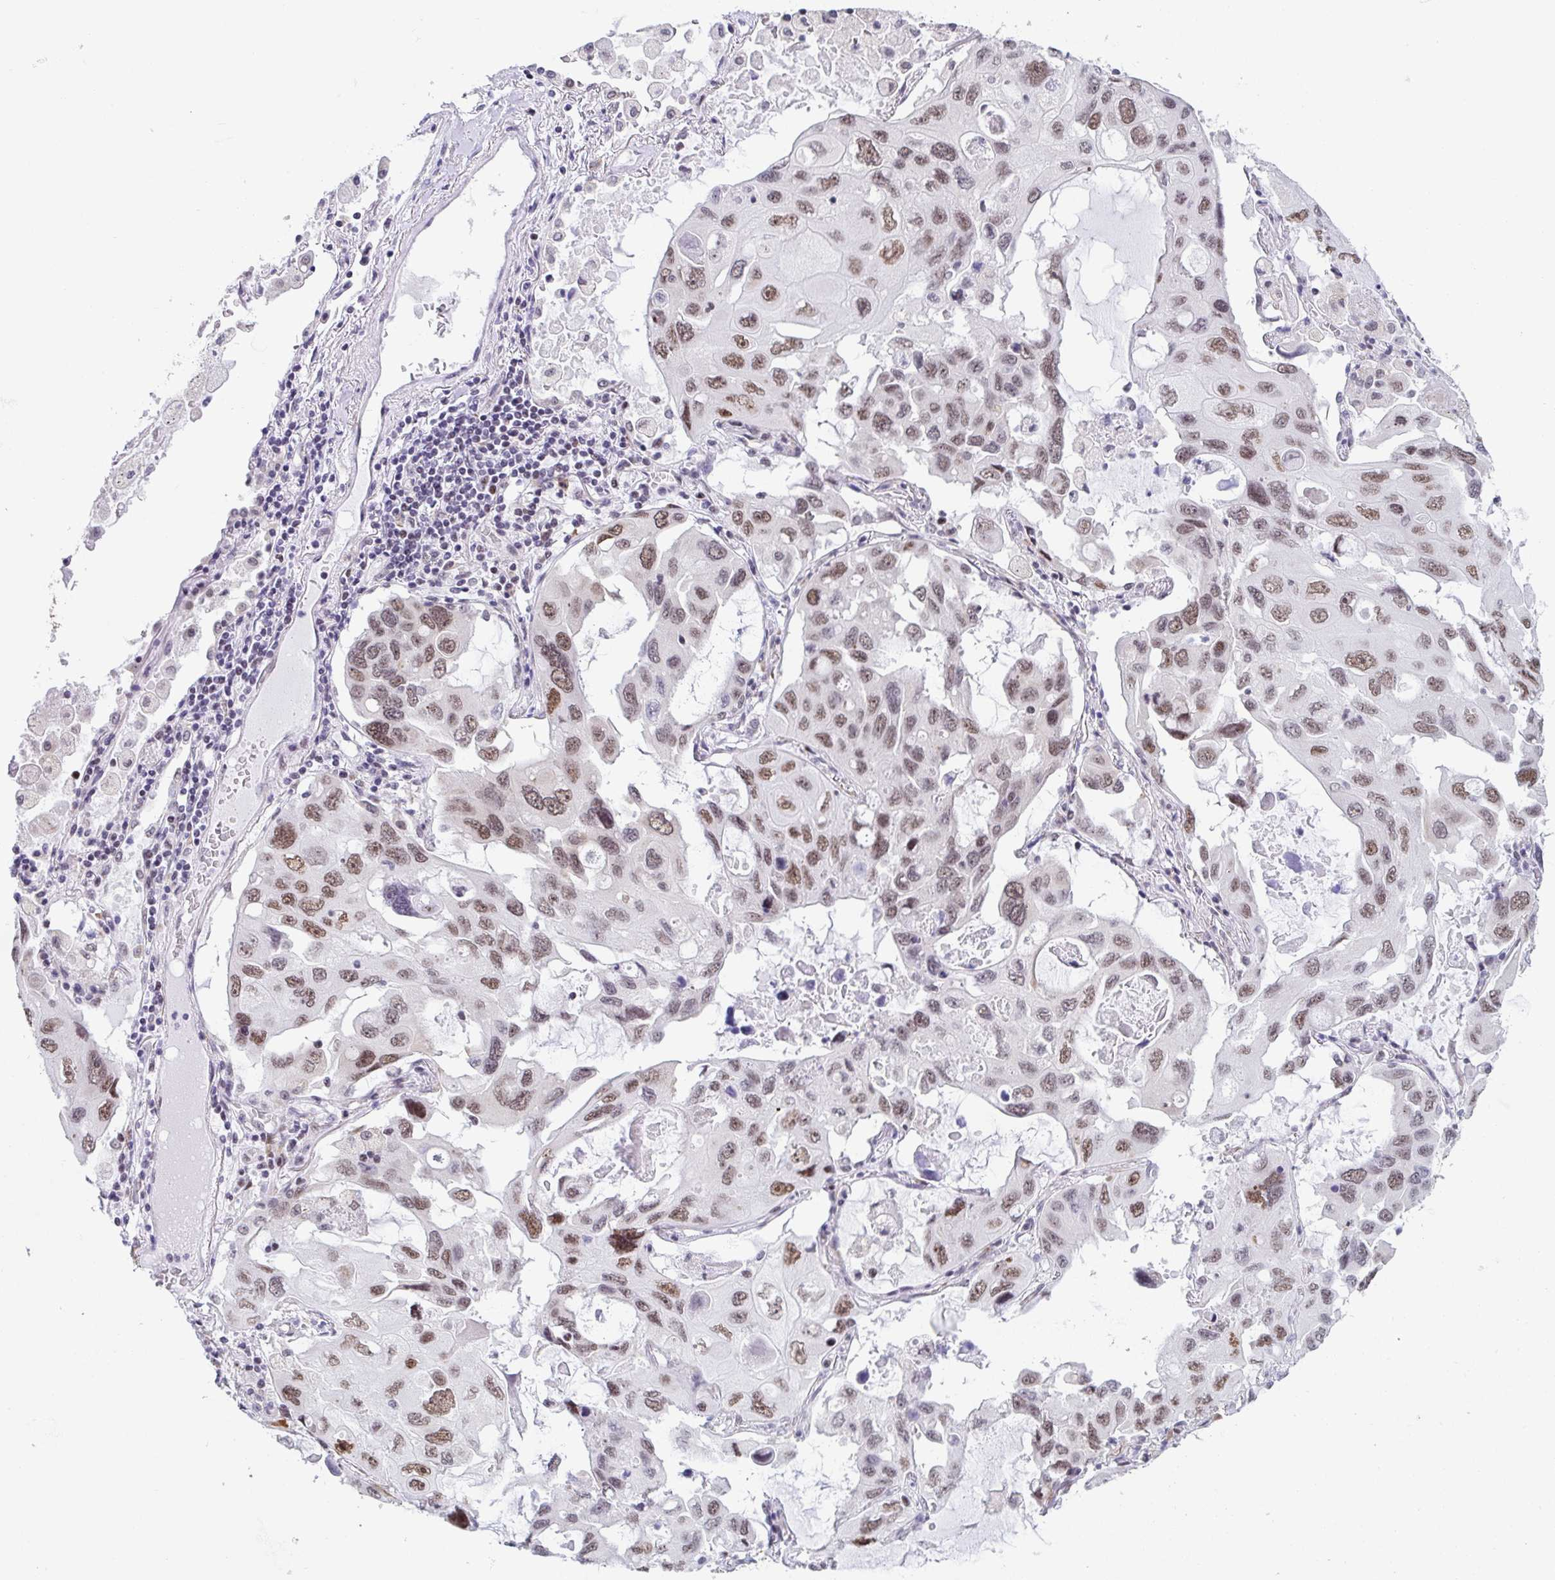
{"staining": {"intensity": "moderate", "quantity": ">75%", "location": "nuclear"}, "tissue": "lung cancer", "cell_type": "Tumor cells", "image_type": "cancer", "snomed": [{"axis": "morphology", "description": "Squamous cell carcinoma, NOS"}, {"axis": "topography", "description": "Lung"}], "caption": "A high-resolution histopathology image shows IHC staining of squamous cell carcinoma (lung), which reveals moderate nuclear positivity in approximately >75% of tumor cells.", "gene": "WDR72", "patient": {"sex": "female", "age": 73}}